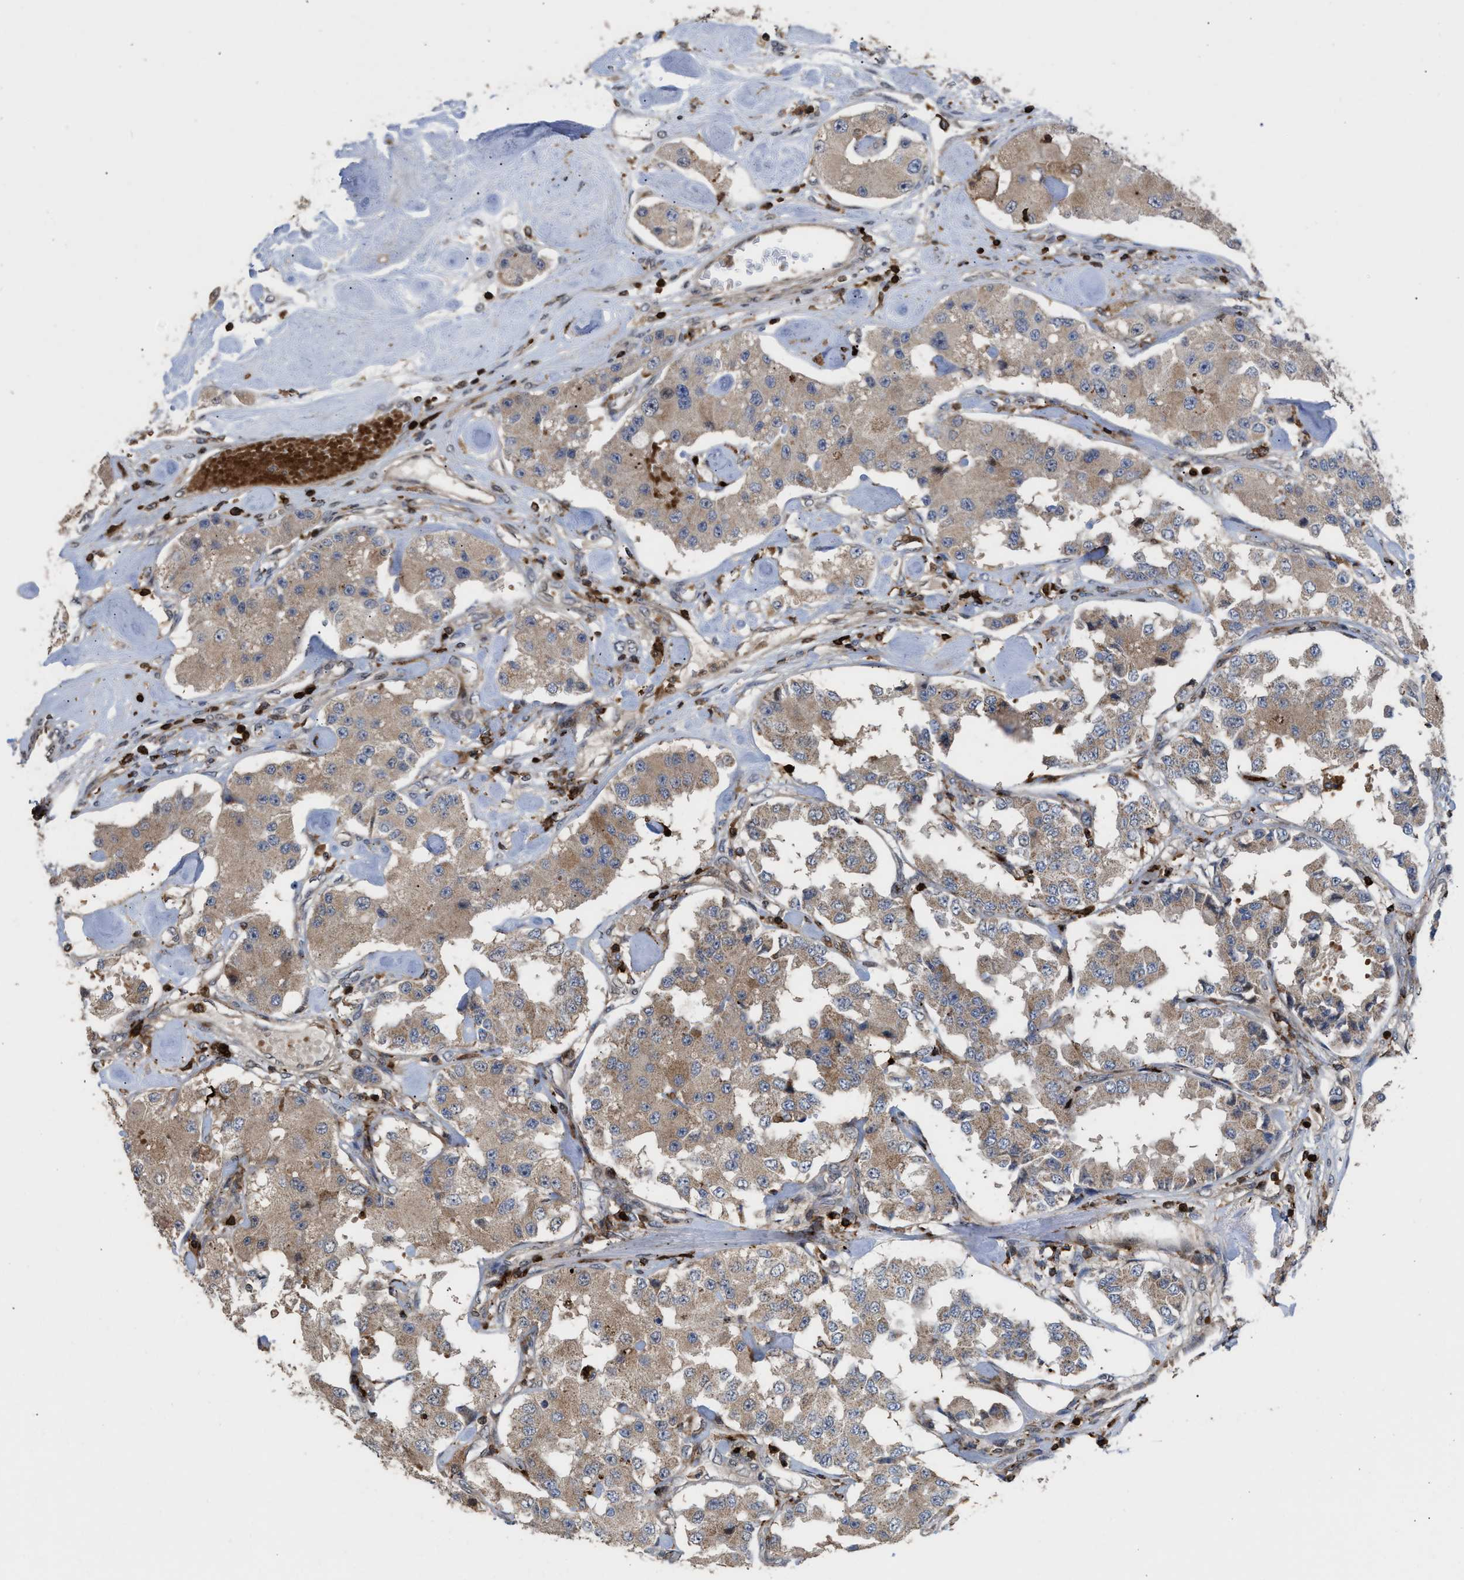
{"staining": {"intensity": "weak", "quantity": ">75%", "location": "cytoplasmic/membranous"}, "tissue": "carcinoid", "cell_type": "Tumor cells", "image_type": "cancer", "snomed": [{"axis": "morphology", "description": "Carcinoid, malignant, NOS"}, {"axis": "topography", "description": "Pancreas"}], "caption": "Immunohistochemistry (IHC) photomicrograph of human carcinoid stained for a protein (brown), which displays low levels of weak cytoplasmic/membranous expression in approximately >75% of tumor cells.", "gene": "PTPRE", "patient": {"sex": "male", "age": 41}}